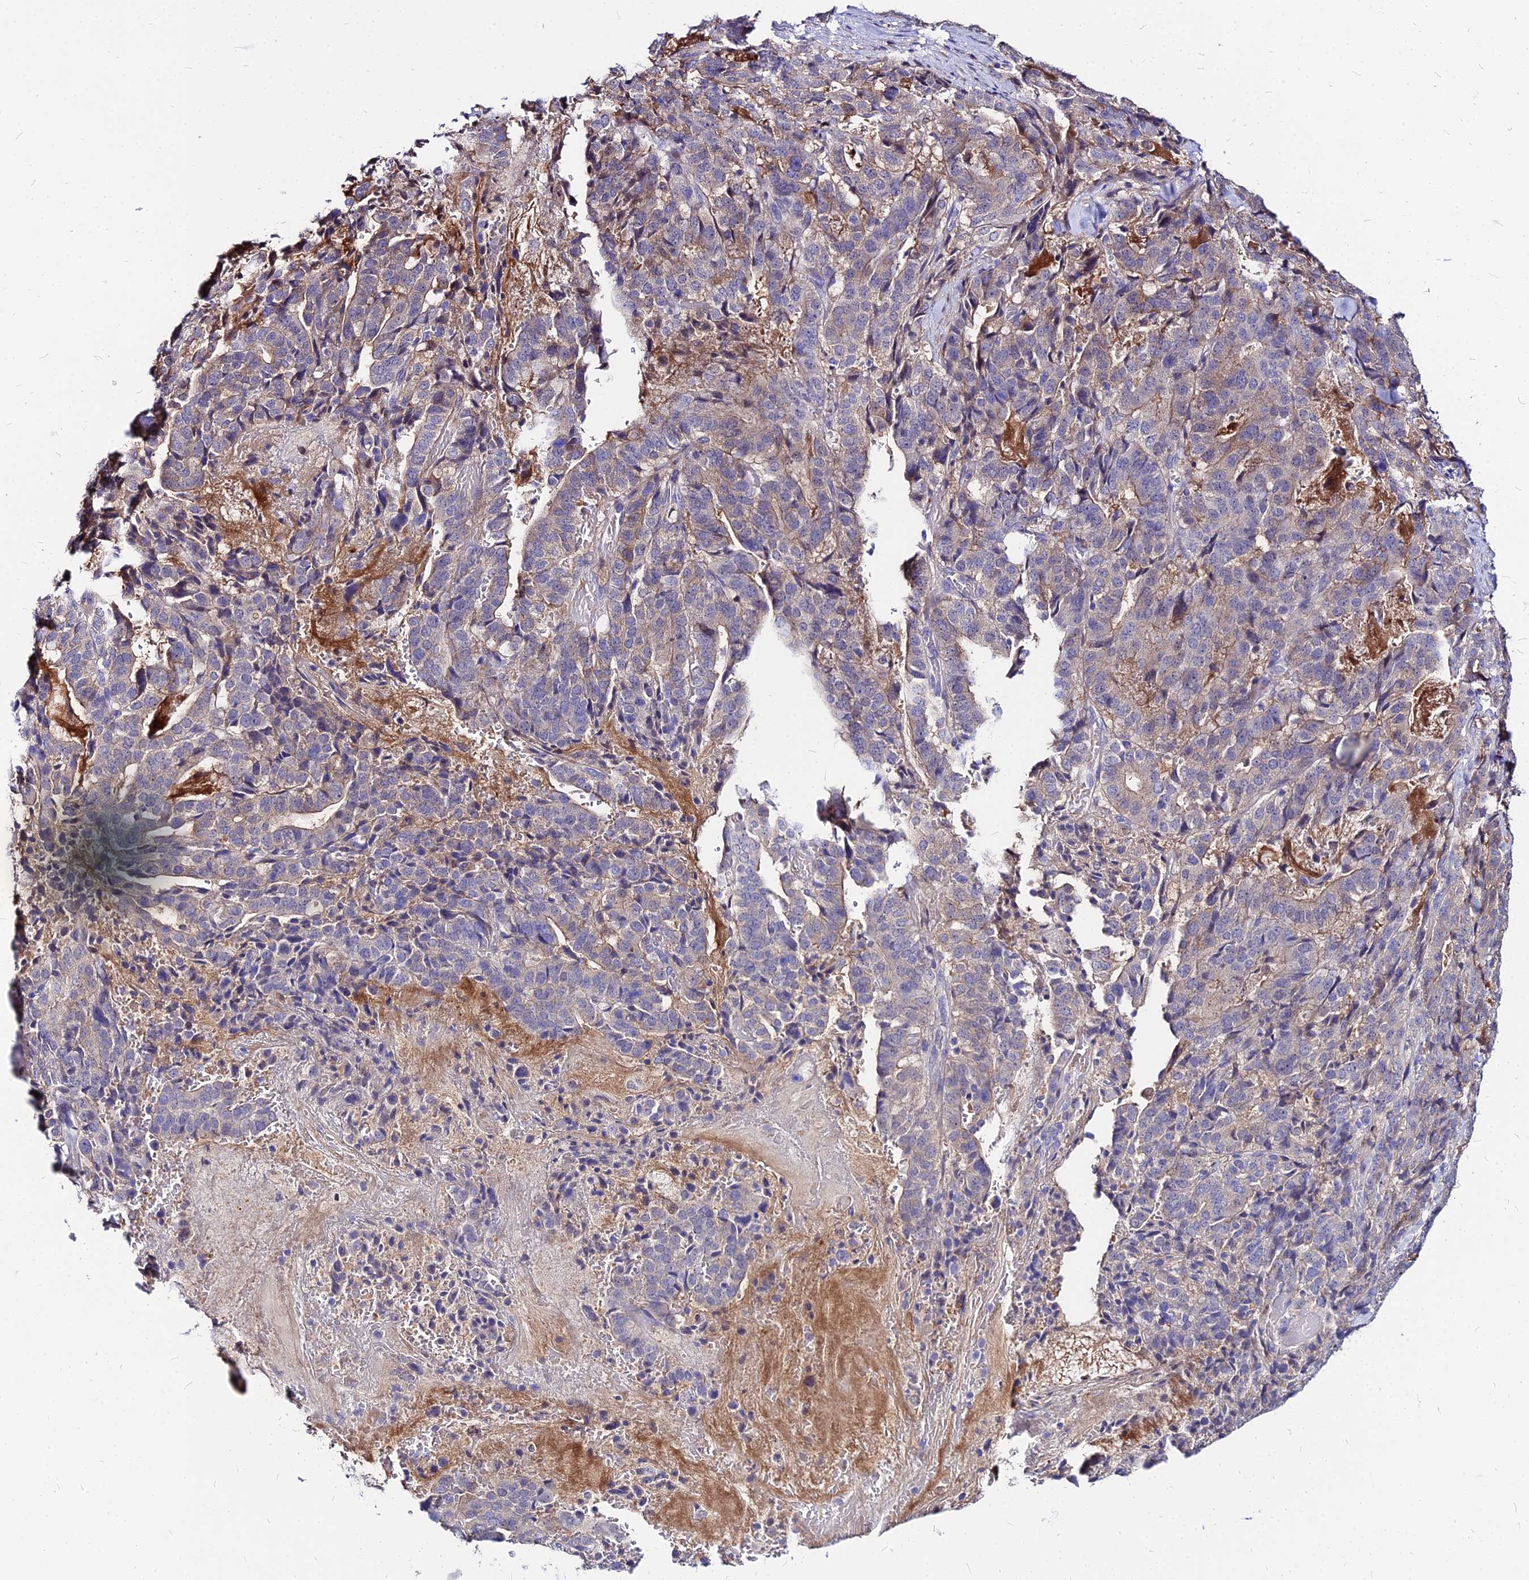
{"staining": {"intensity": "weak", "quantity": "<25%", "location": "cytoplasmic/membranous"}, "tissue": "stomach cancer", "cell_type": "Tumor cells", "image_type": "cancer", "snomed": [{"axis": "morphology", "description": "Adenocarcinoma, NOS"}, {"axis": "topography", "description": "Stomach"}], "caption": "Tumor cells are negative for protein expression in human adenocarcinoma (stomach).", "gene": "ACSM6", "patient": {"sex": "male", "age": 48}}